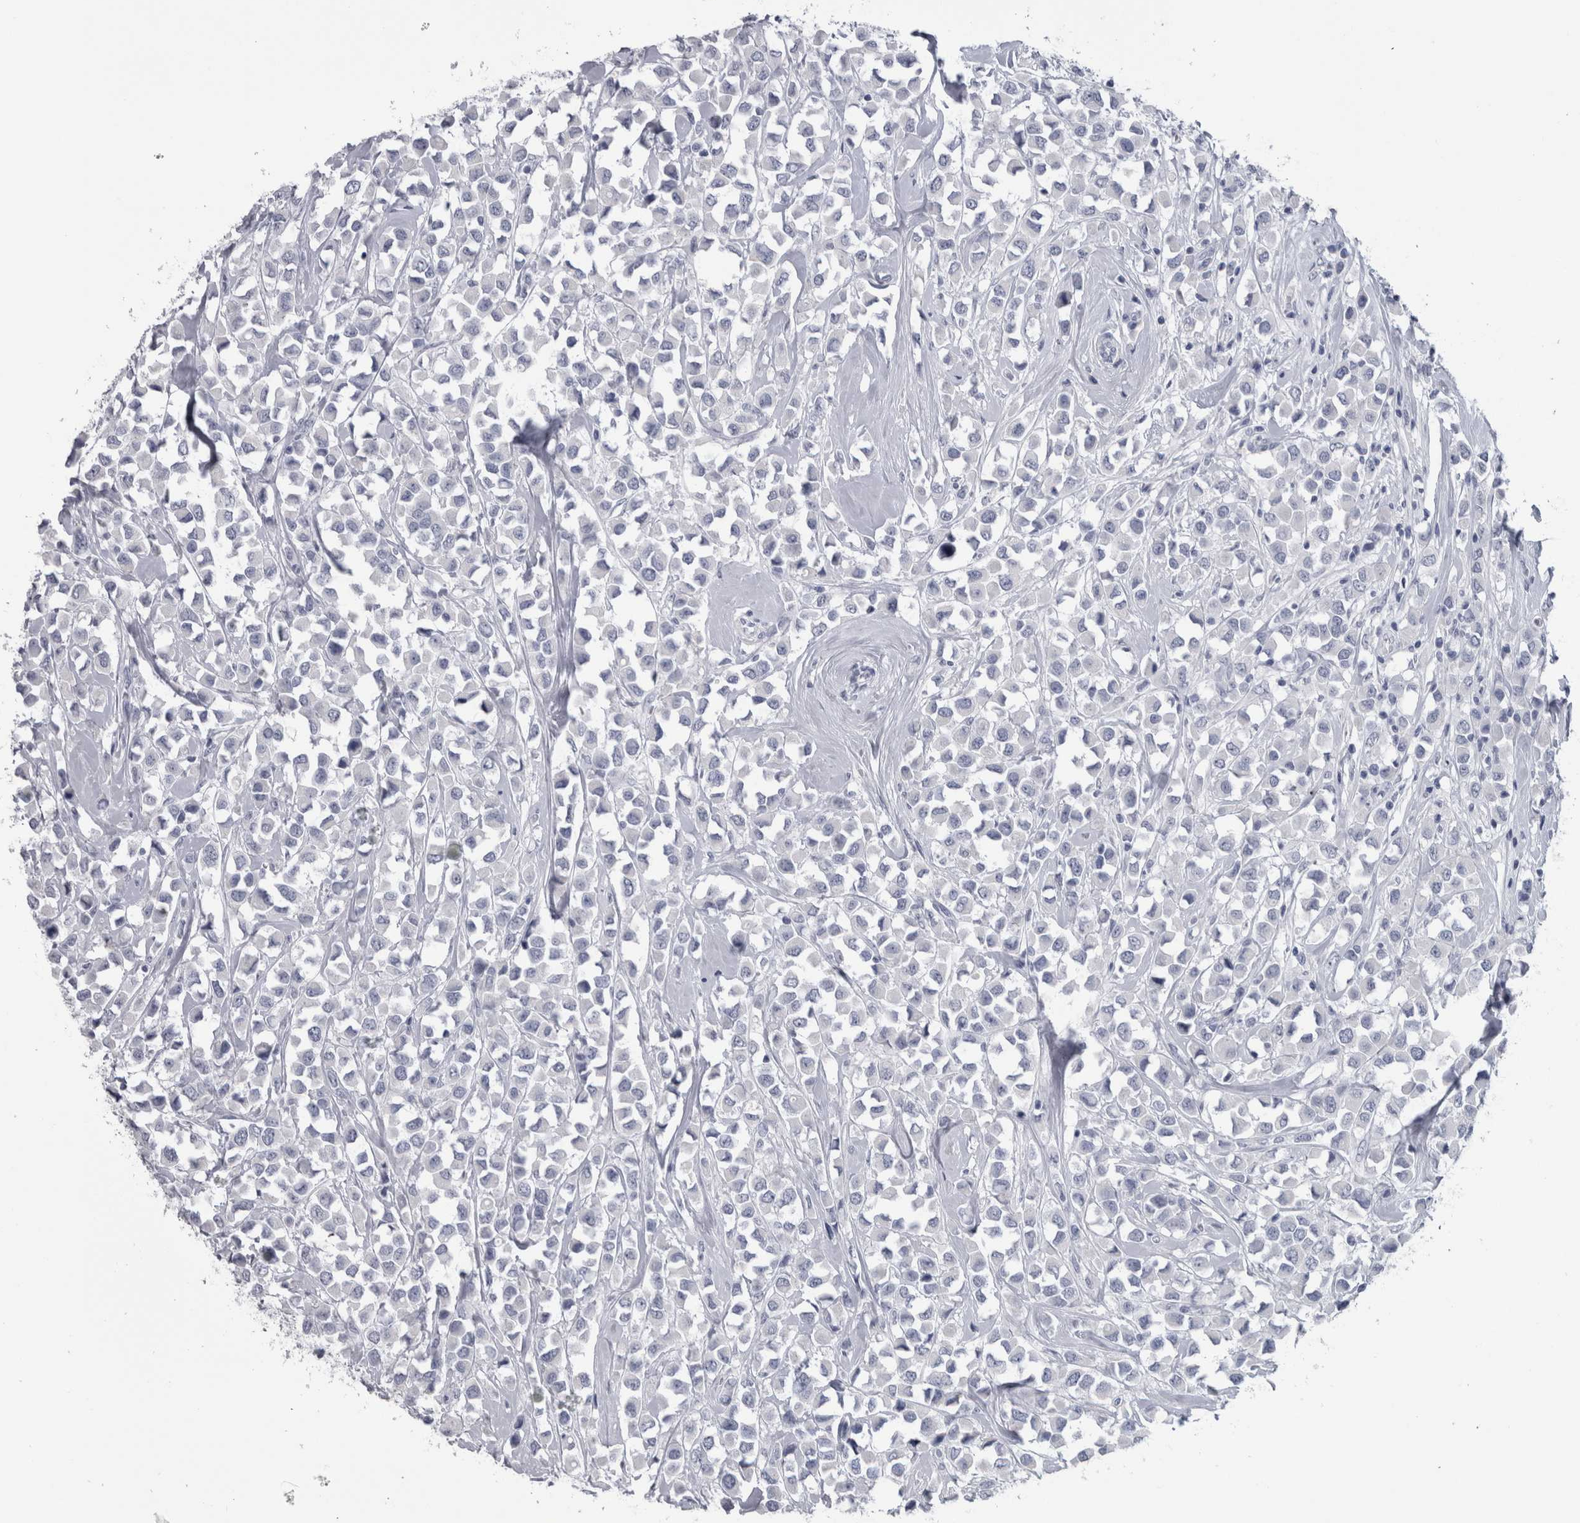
{"staining": {"intensity": "negative", "quantity": "none", "location": "none"}, "tissue": "breast cancer", "cell_type": "Tumor cells", "image_type": "cancer", "snomed": [{"axis": "morphology", "description": "Duct carcinoma"}, {"axis": "topography", "description": "Breast"}], "caption": "There is no significant staining in tumor cells of invasive ductal carcinoma (breast).", "gene": "PTH", "patient": {"sex": "female", "age": 61}}